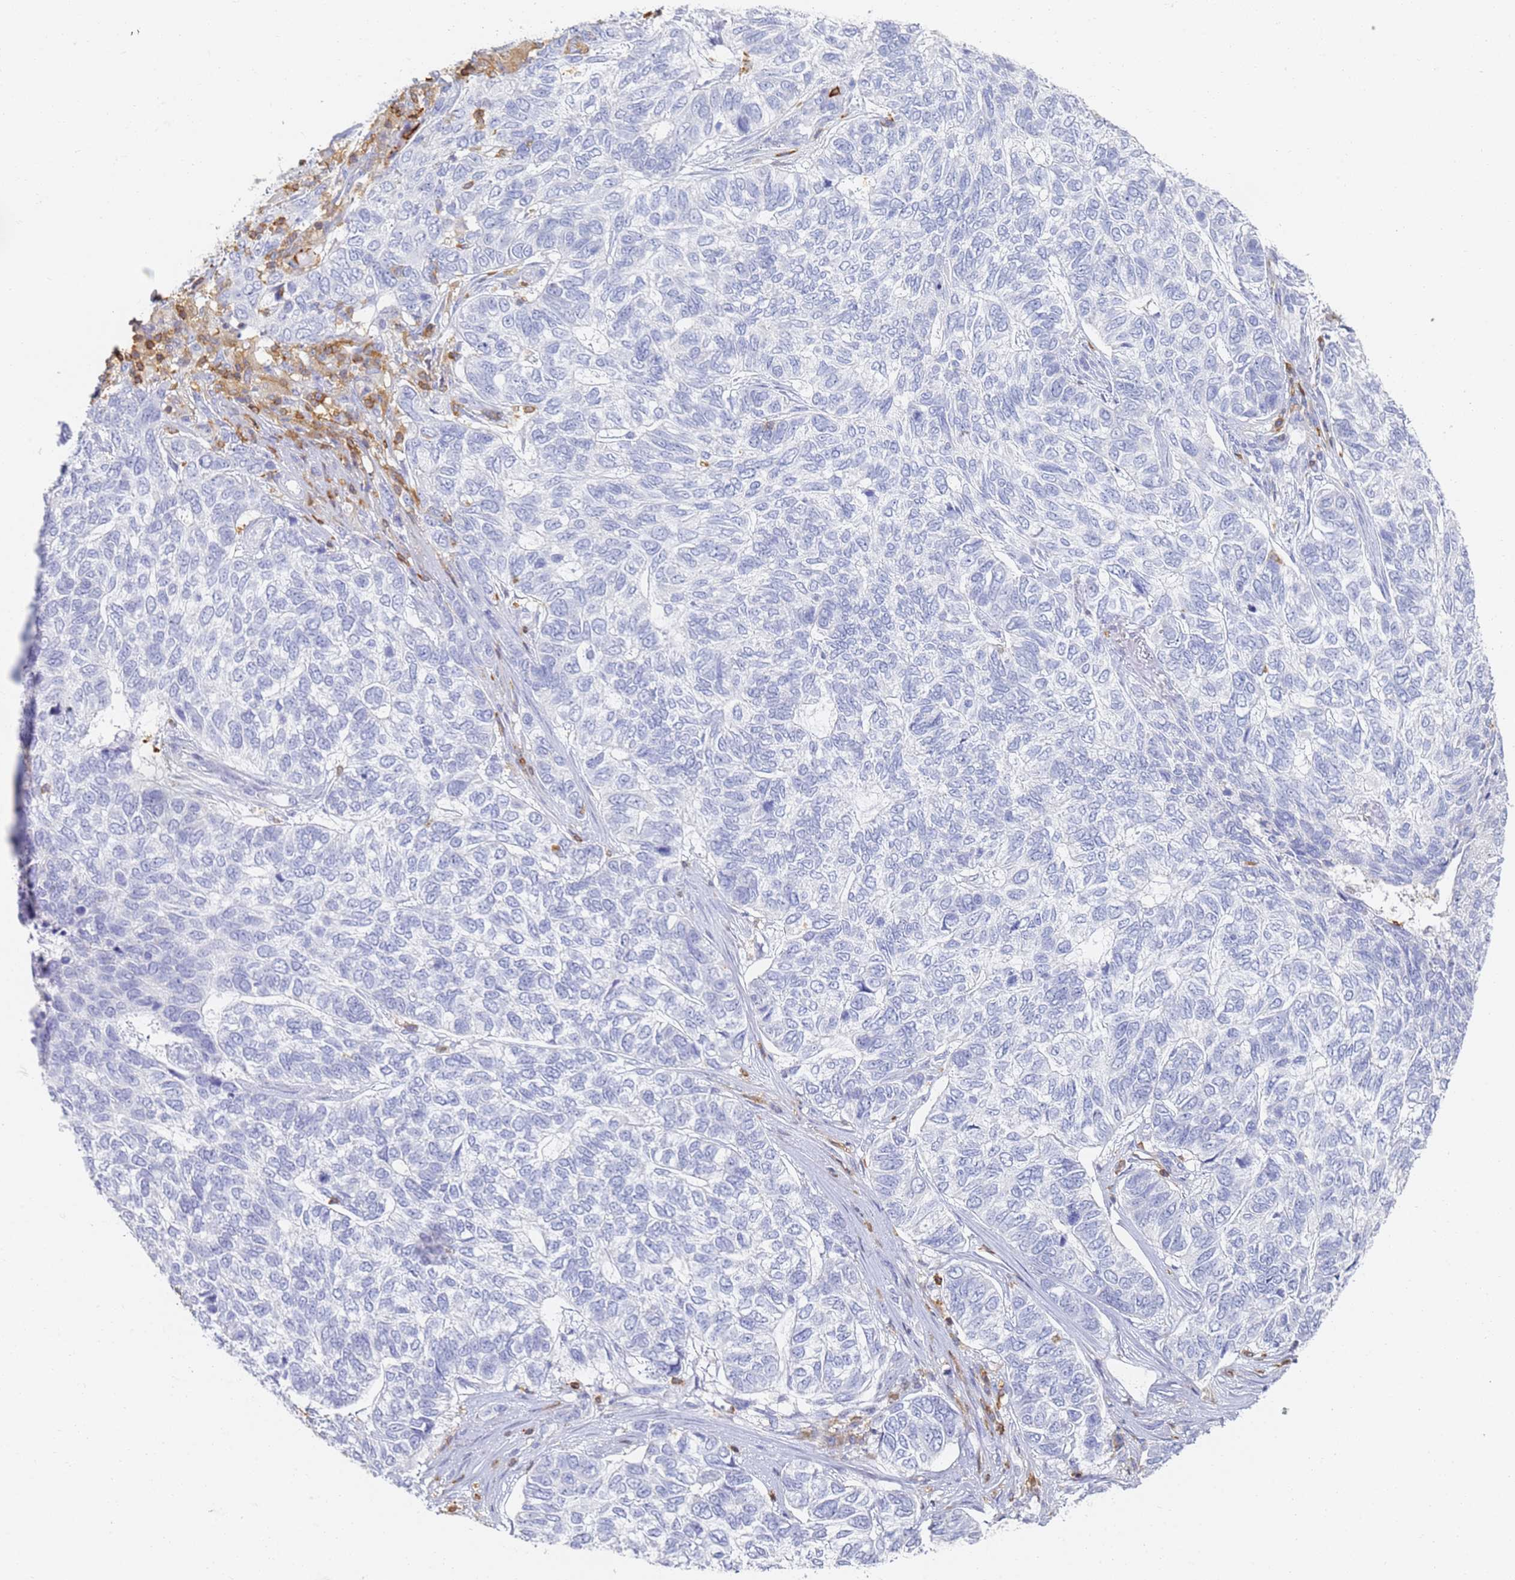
{"staining": {"intensity": "negative", "quantity": "none", "location": "none"}, "tissue": "skin cancer", "cell_type": "Tumor cells", "image_type": "cancer", "snomed": [{"axis": "morphology", "description": "Basal cell carcinoma"}, {"axis": "topography", "description": "Skin"}], "caption": "Immunohistochemical staining of skin cancer (basal cell carcinoma) reveals no significant positivity in tumor cells. (DAB IHC visualized using brightfield microscopy, high magnification).", "gene": "BIN2", "patient": {"sex": "female", "age": 65}}